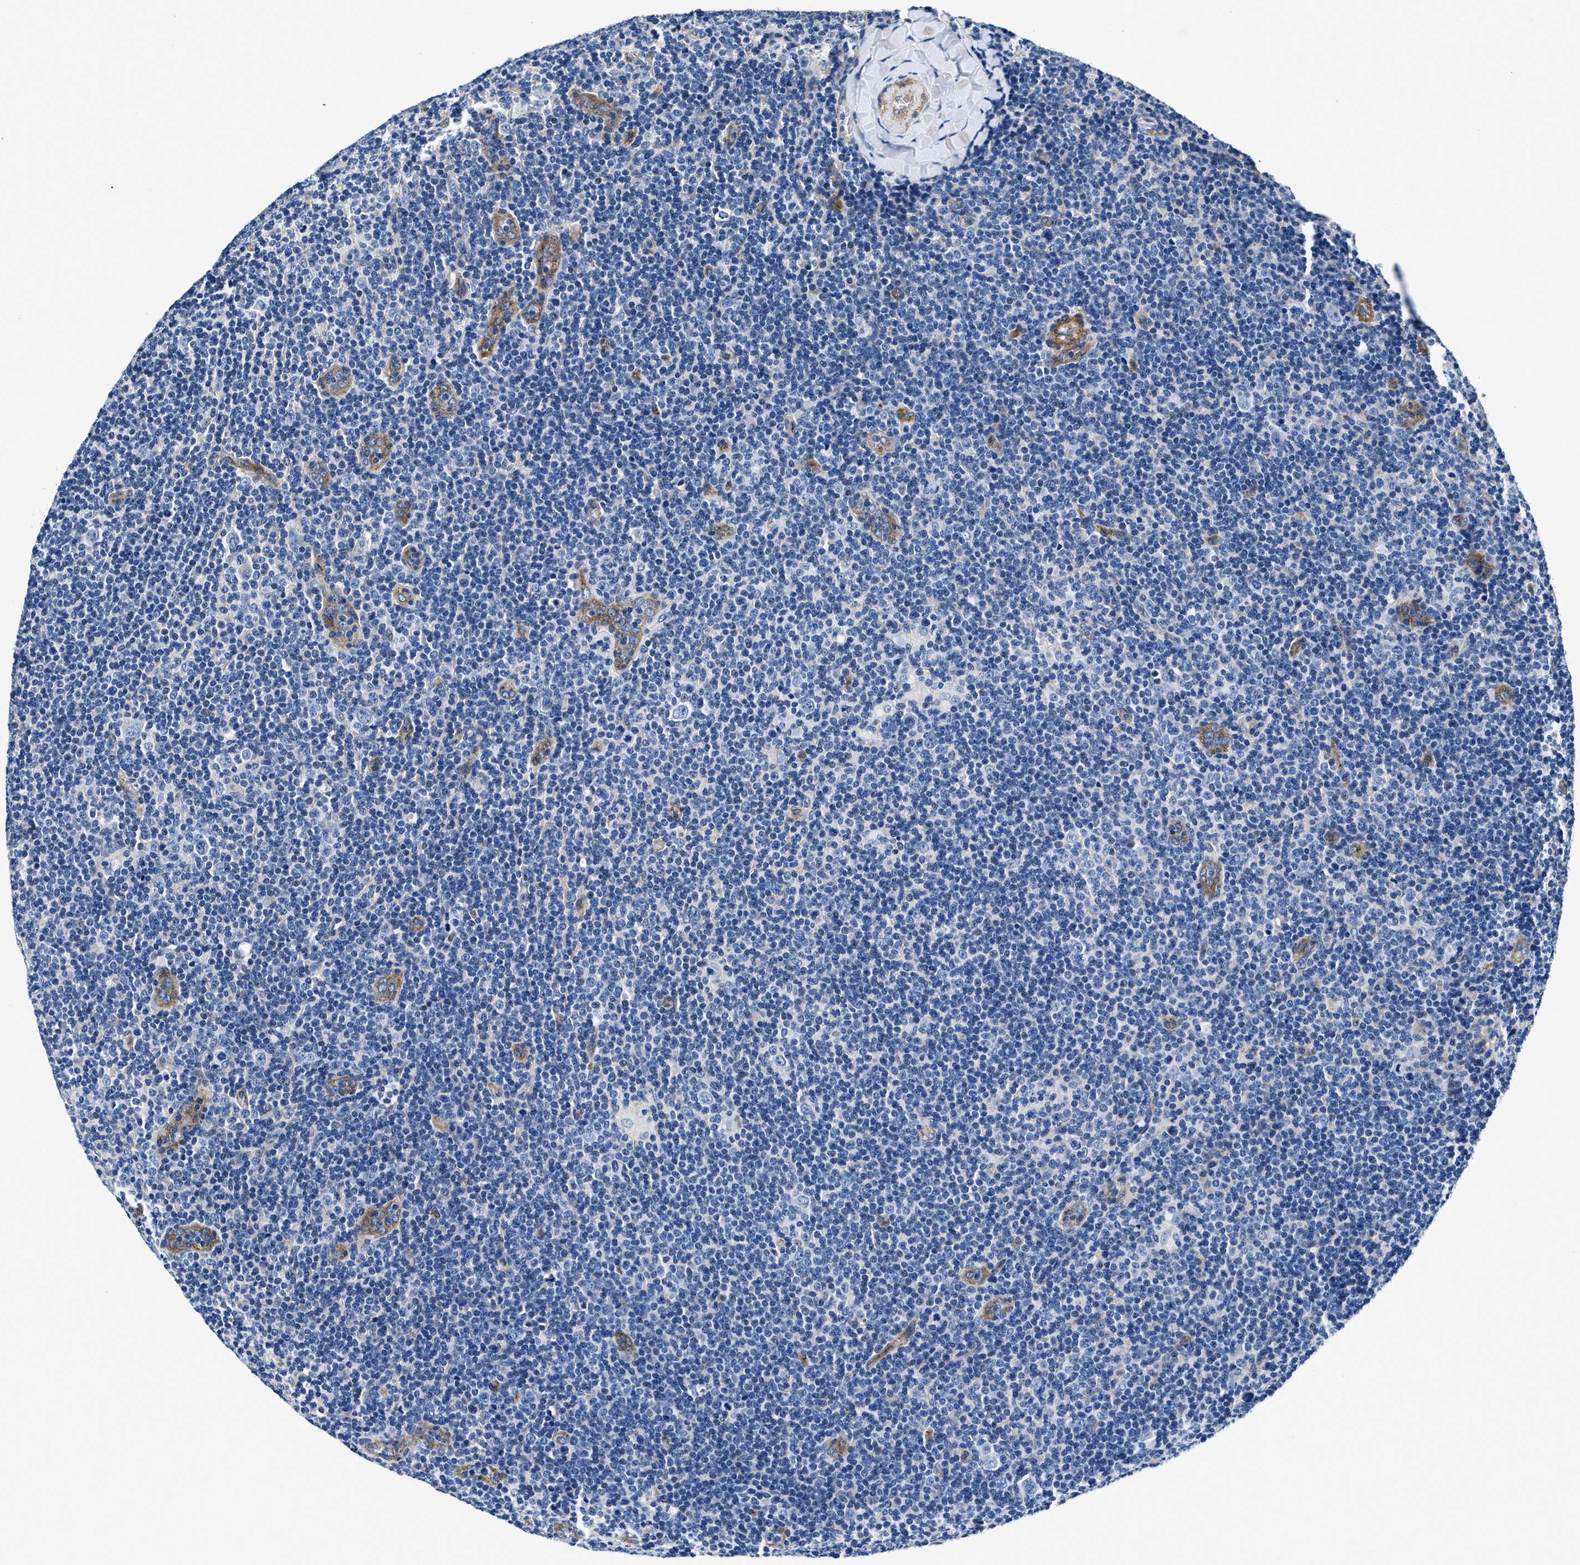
{"staining": {"intensity": "negative", "quantity": "none", "location": "none"}, "tissue": "lymphoma", "cell_type": "Tumor cells", "image_type": "cancer", "snomed": [{"axis": "morphology", "description": "Hodgkin's disease, NOS"}, {"axis": "topography", "description": "Lymph node"}], "caption": "Immunohistochemical staining of human lymphoma reveals no significant expression in tumor cells.", "gene": "DAG1", "patient": {"sex": "female", "age": 57}}